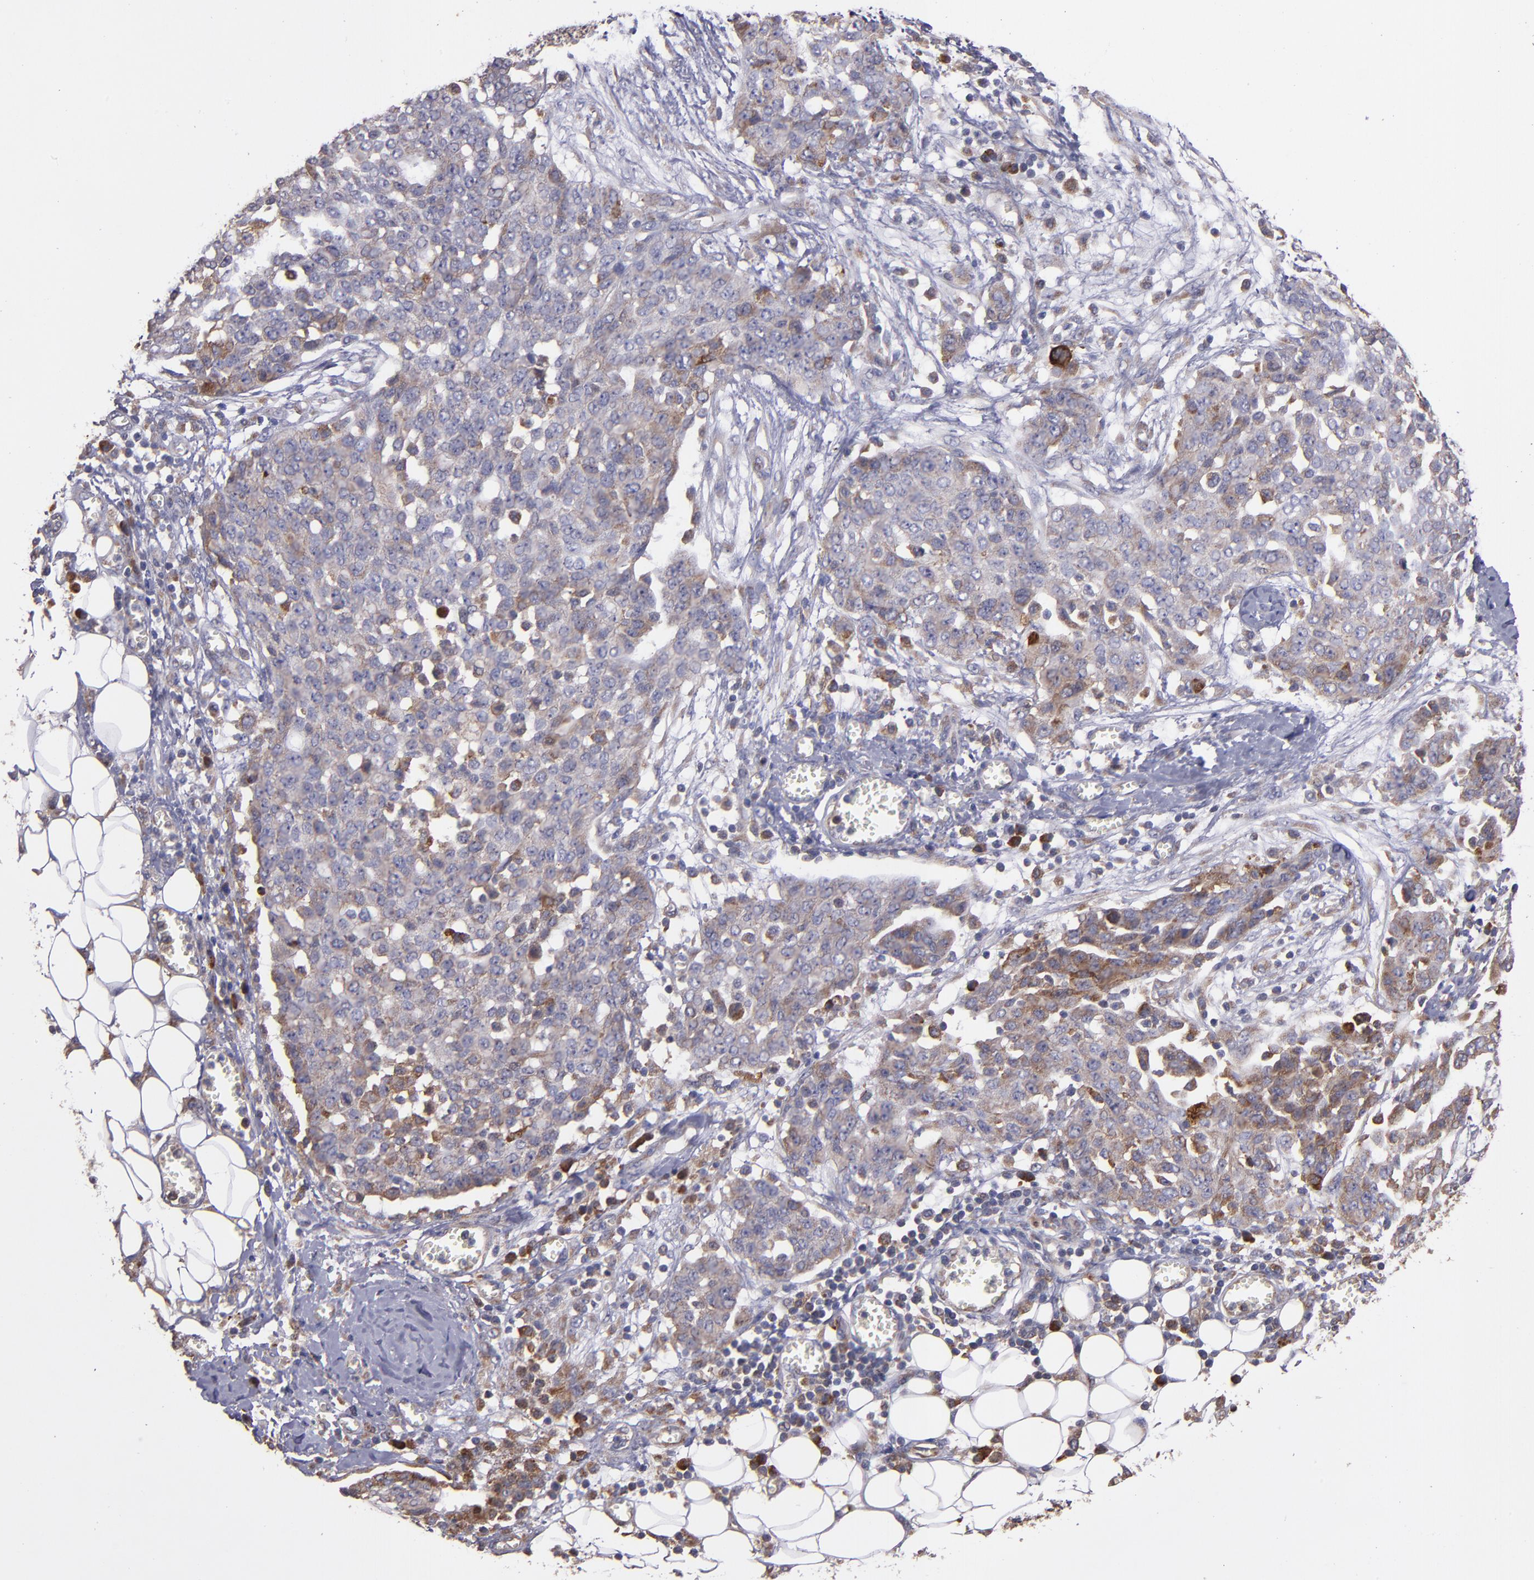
{"staining": {"intensity": "weak", "quantity": ">75%", "location": "cytoplasmic/membranous"}, "tissue": "ovarian cancer", "cell_type": "Tumor cells", "image_type": "cancer", "snomed": [{"axis": "morphology", "description": "Cystadenocarcinoma, serous, NOS"}, {"axis": "topography", "description": "Soft tissue"}, {"axis": "topography", "description": "Ovary"}], "caption": "Serous cystadenocarcinoma (ovarian) stained with a brown dye reveals weak cytoplasmic/membranous positive expression in approximately >75% of tumor cells.", "gene": "IFIH1", "patient": {"sex": "female", "age": 57}}